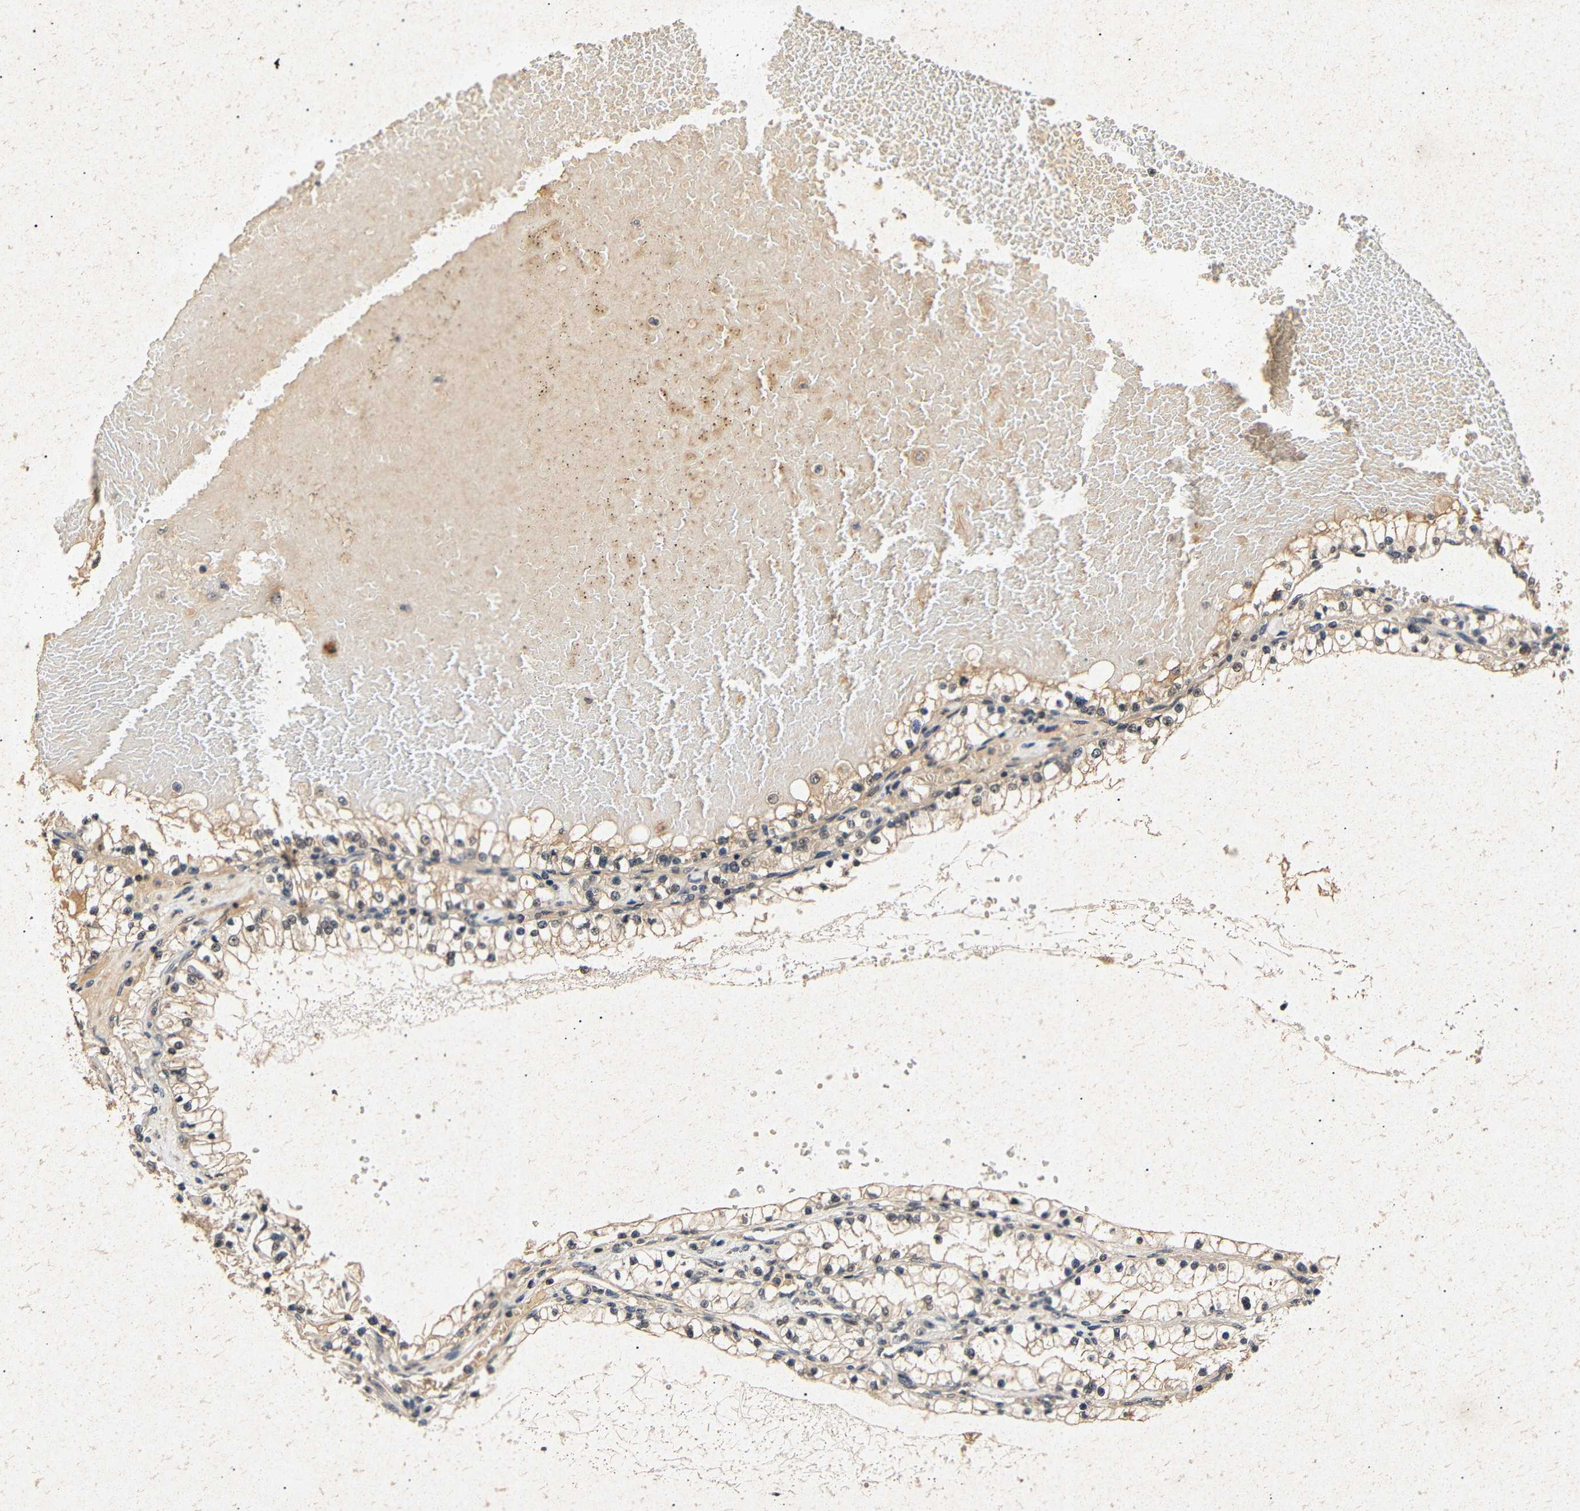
{"staining": {"intensity": "weak", "quantity": "25%-75%", "location": "cytoplasmic/membranous,nuclear"}, "tissue": "renal cancer", "cell_type": "Tumor cells", "image_type": "cancer", "snomed": [{"axis": "morphology", "description": "Adenocarcinoma, NOS"}, {"axis": "topography", "description": "Kidney"}], "caption": "A micrograph of renal cancer (adenocarcinoma) stained for a protein exhibits weak cytoplasmic/membranous and nuclear brown staining in tumor cells.", "gene": "PARN", "patient": {"sex": "male", "age": 68}}